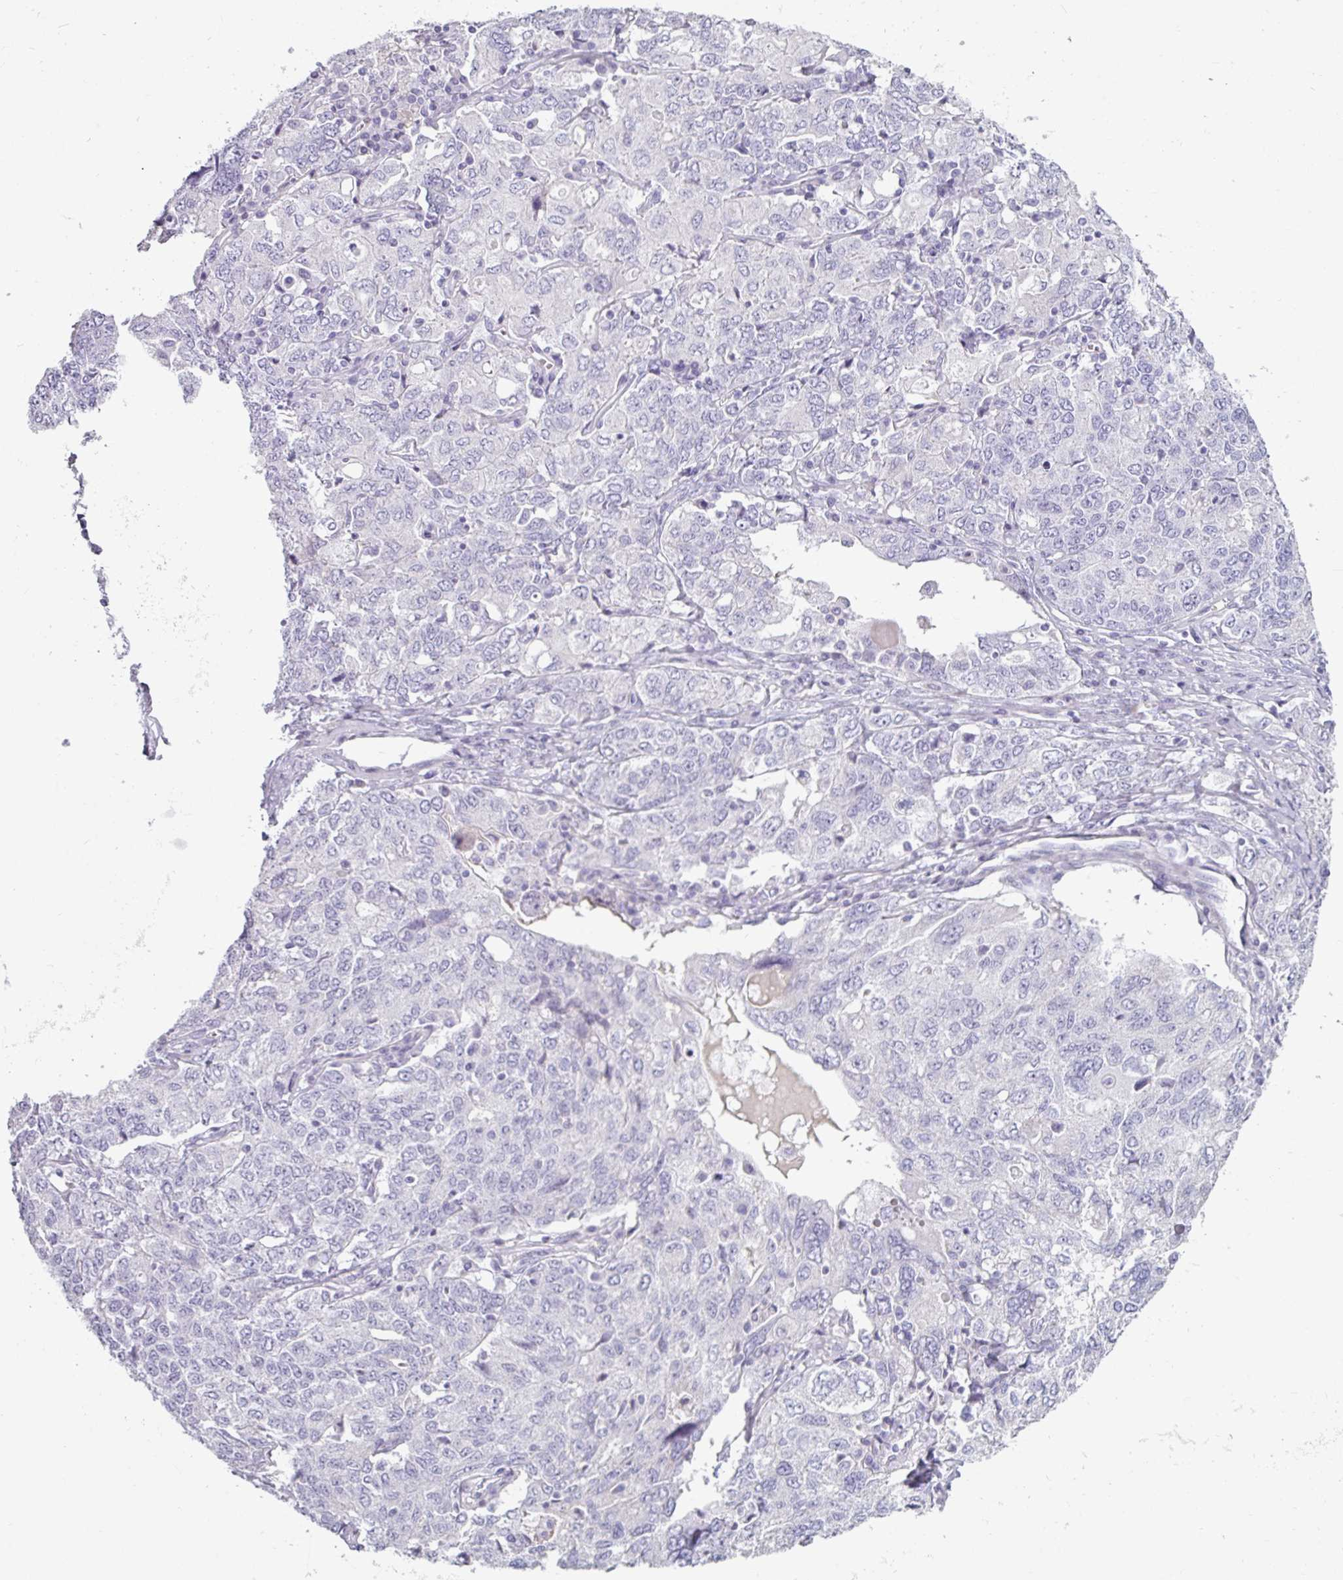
{"staining": {"intensity": "negative", "quantity": "none", "location": "none"}, "tissue": "ovarian cancer", "cell_type": "Tumor cells", "image_type": "cancer", "snomed": [{"axis": "morphology", "description": "Carcinoma, endometroid"}, {"axis": "topography", "description": "Ovary"}], "caption": "Immunohistochemistry (IHC) image of neoplastic tissue: ovarian endometroid carcinoma stained with DAB (3,3'-diaminobenzidine) shows no significant protein expression in tumor cells.", "gene": "CLCA1", "patient": {"sex": "female", "age": 62}}